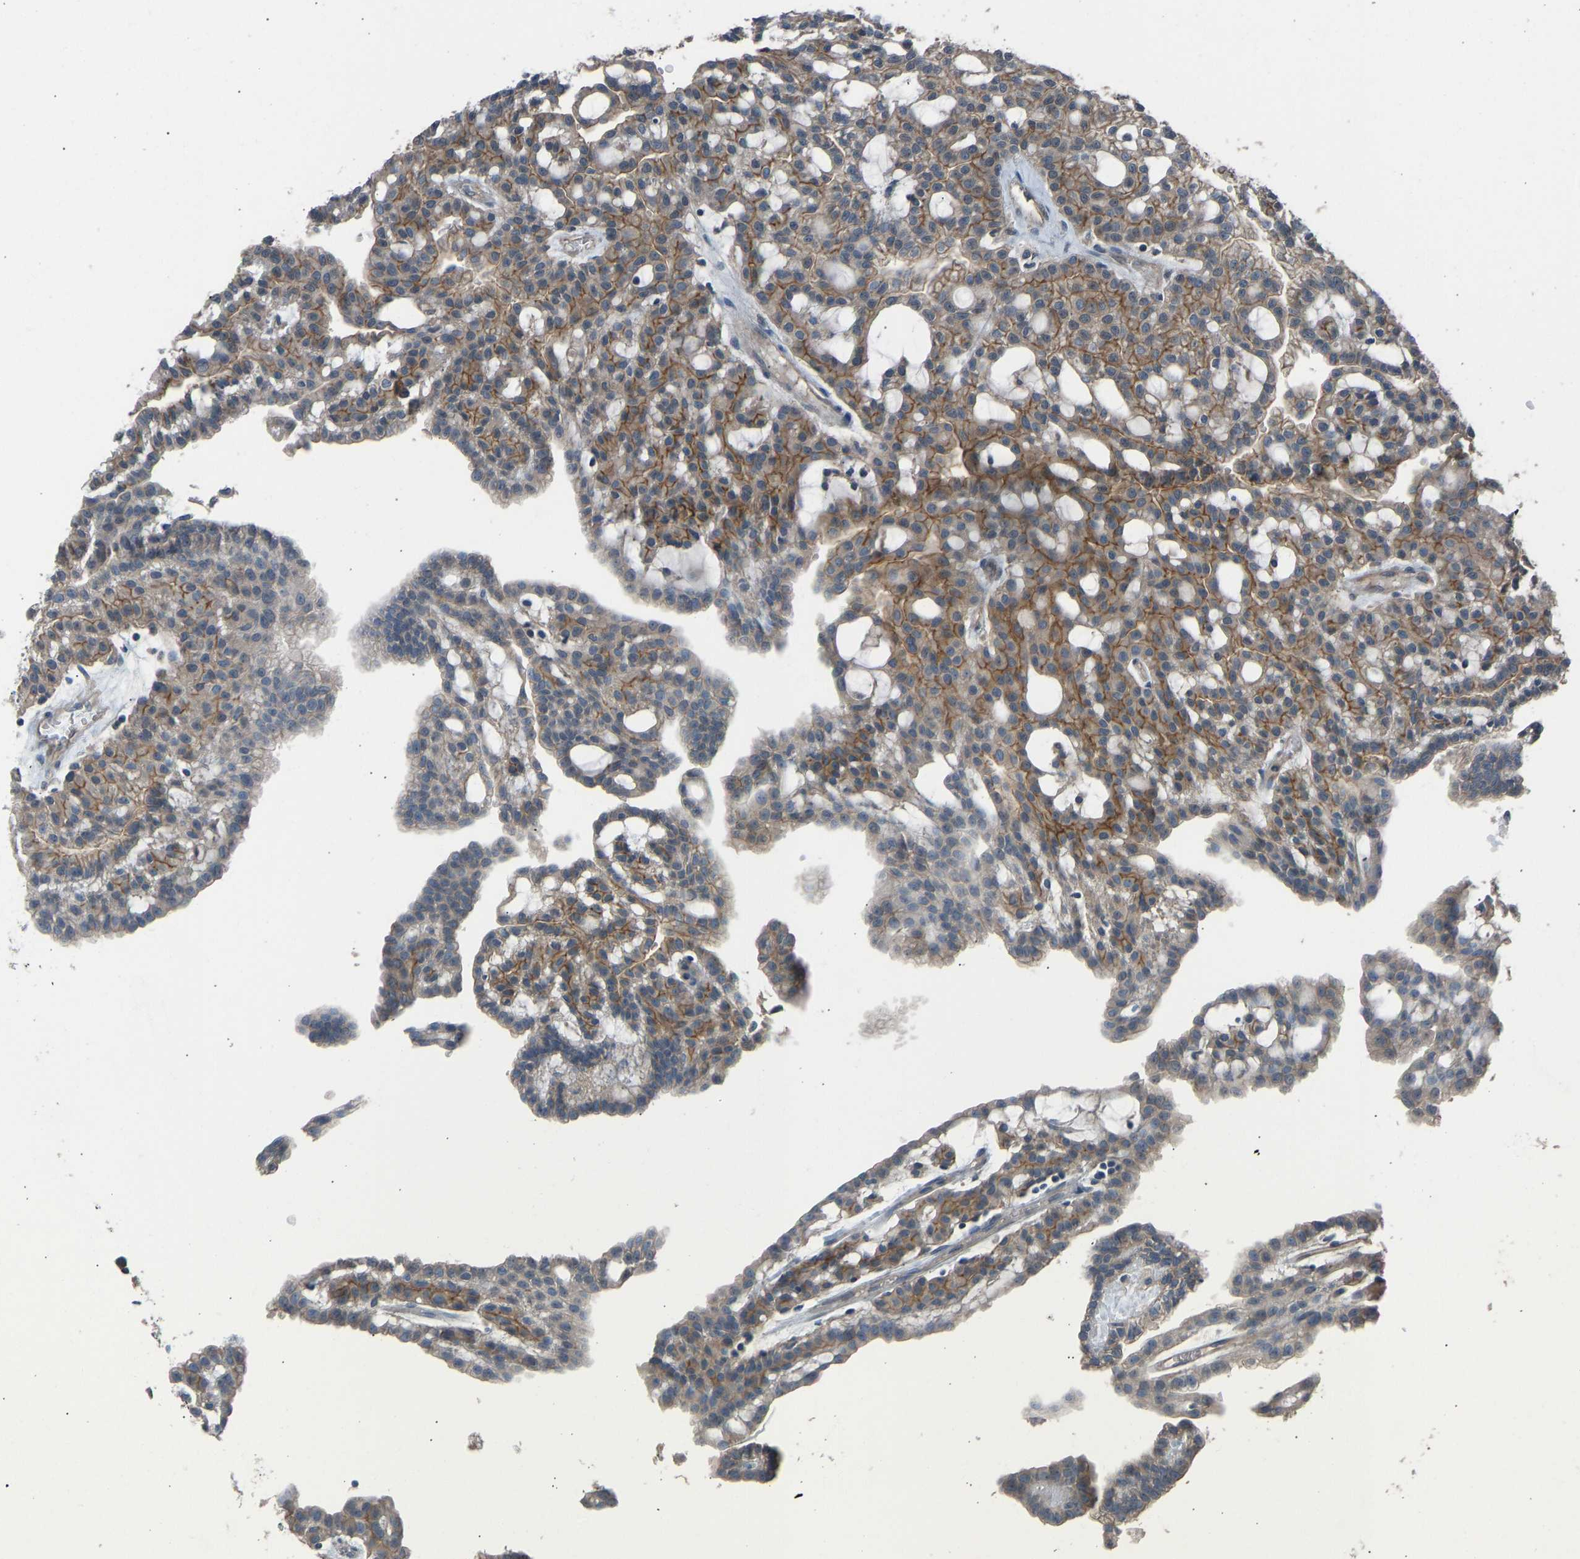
{"staining": {"intensity": "moderate", "quantity": ">75%", "location": "cytoplasmic/membranous"}, "tissue": "renal cancer", "cell_type": "Tumor cells", "image_type": "cancer", "snomed": [{"axis": "morphology", "description": "Adenocarcinoma, NOS"}, {"axis": "topography", "description": "Kidney"}], "caption": "Protein staining by immunohistochemistry exhibits moderate cytoplasmic/membranous positivity in about >75% of tumor cells in adenocarcinoma (renal). The staining was performed using DAB (3,3'-diaminobenzidine), with brown indicating positive protein expression. Nuclei are stained blue with hematoxylin.", "gene": "SLC43A1", "patient": {"sex": "male", "age": 63}}